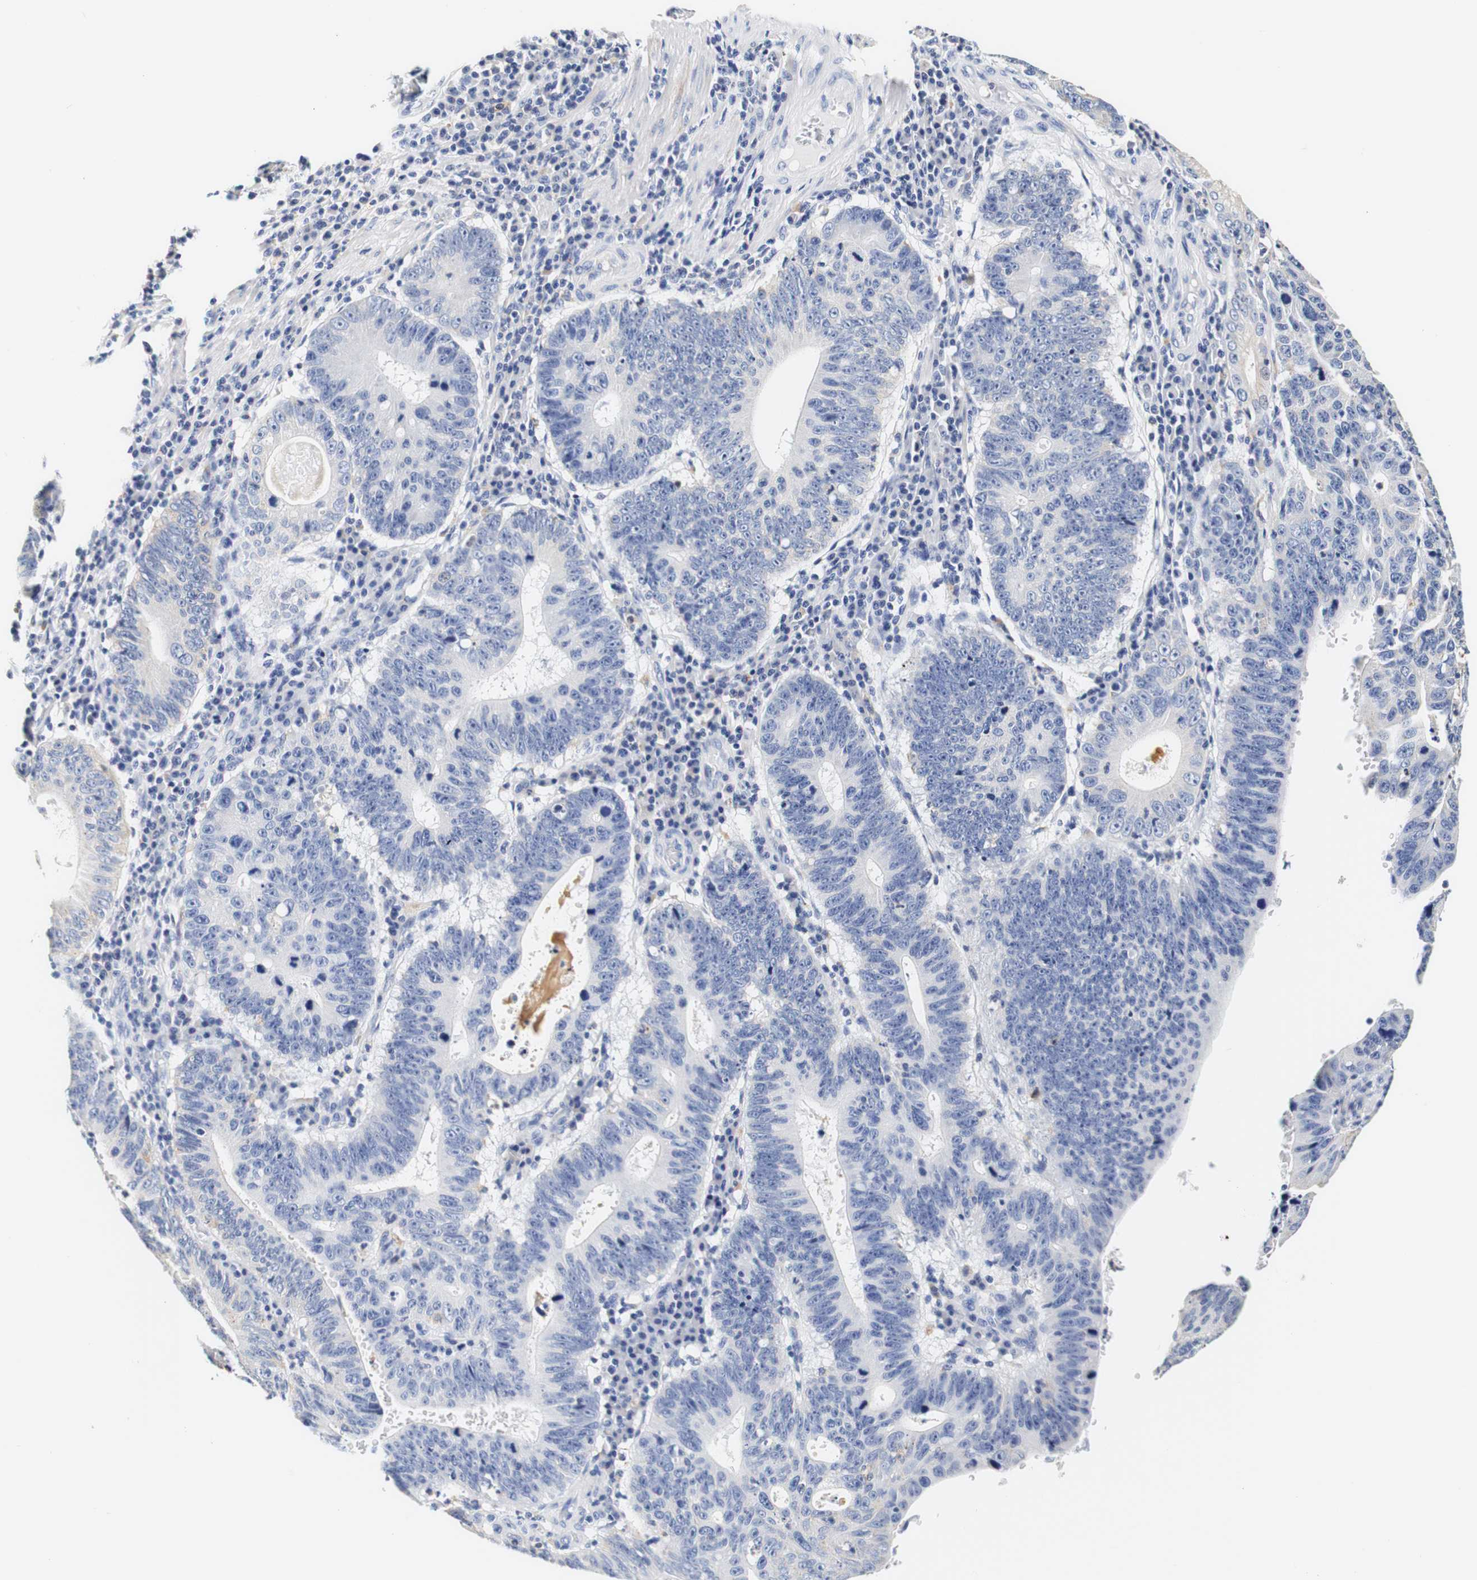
{"staining": {"intensity": "negative", "quantity": "none", "location": "none"}, "tissue": "stomach cancer", "cell_type": "Tumor cells", "image_type": "cancer", "snomed": [{"axis": "morphology", "description": "Adenocarcinoma, NOS"}, {"axis": "topography", "description": "Stomach"}], "caption": "High magnification brightfield microscopy of stomach cancer (adenocarcinoma) stained with DAB (brown) and counterstained with hematoxylin (blue): tumor cells show no significant staining.", "gene": "CAMK4", "patient": {"sex": "male", "age": 59}}